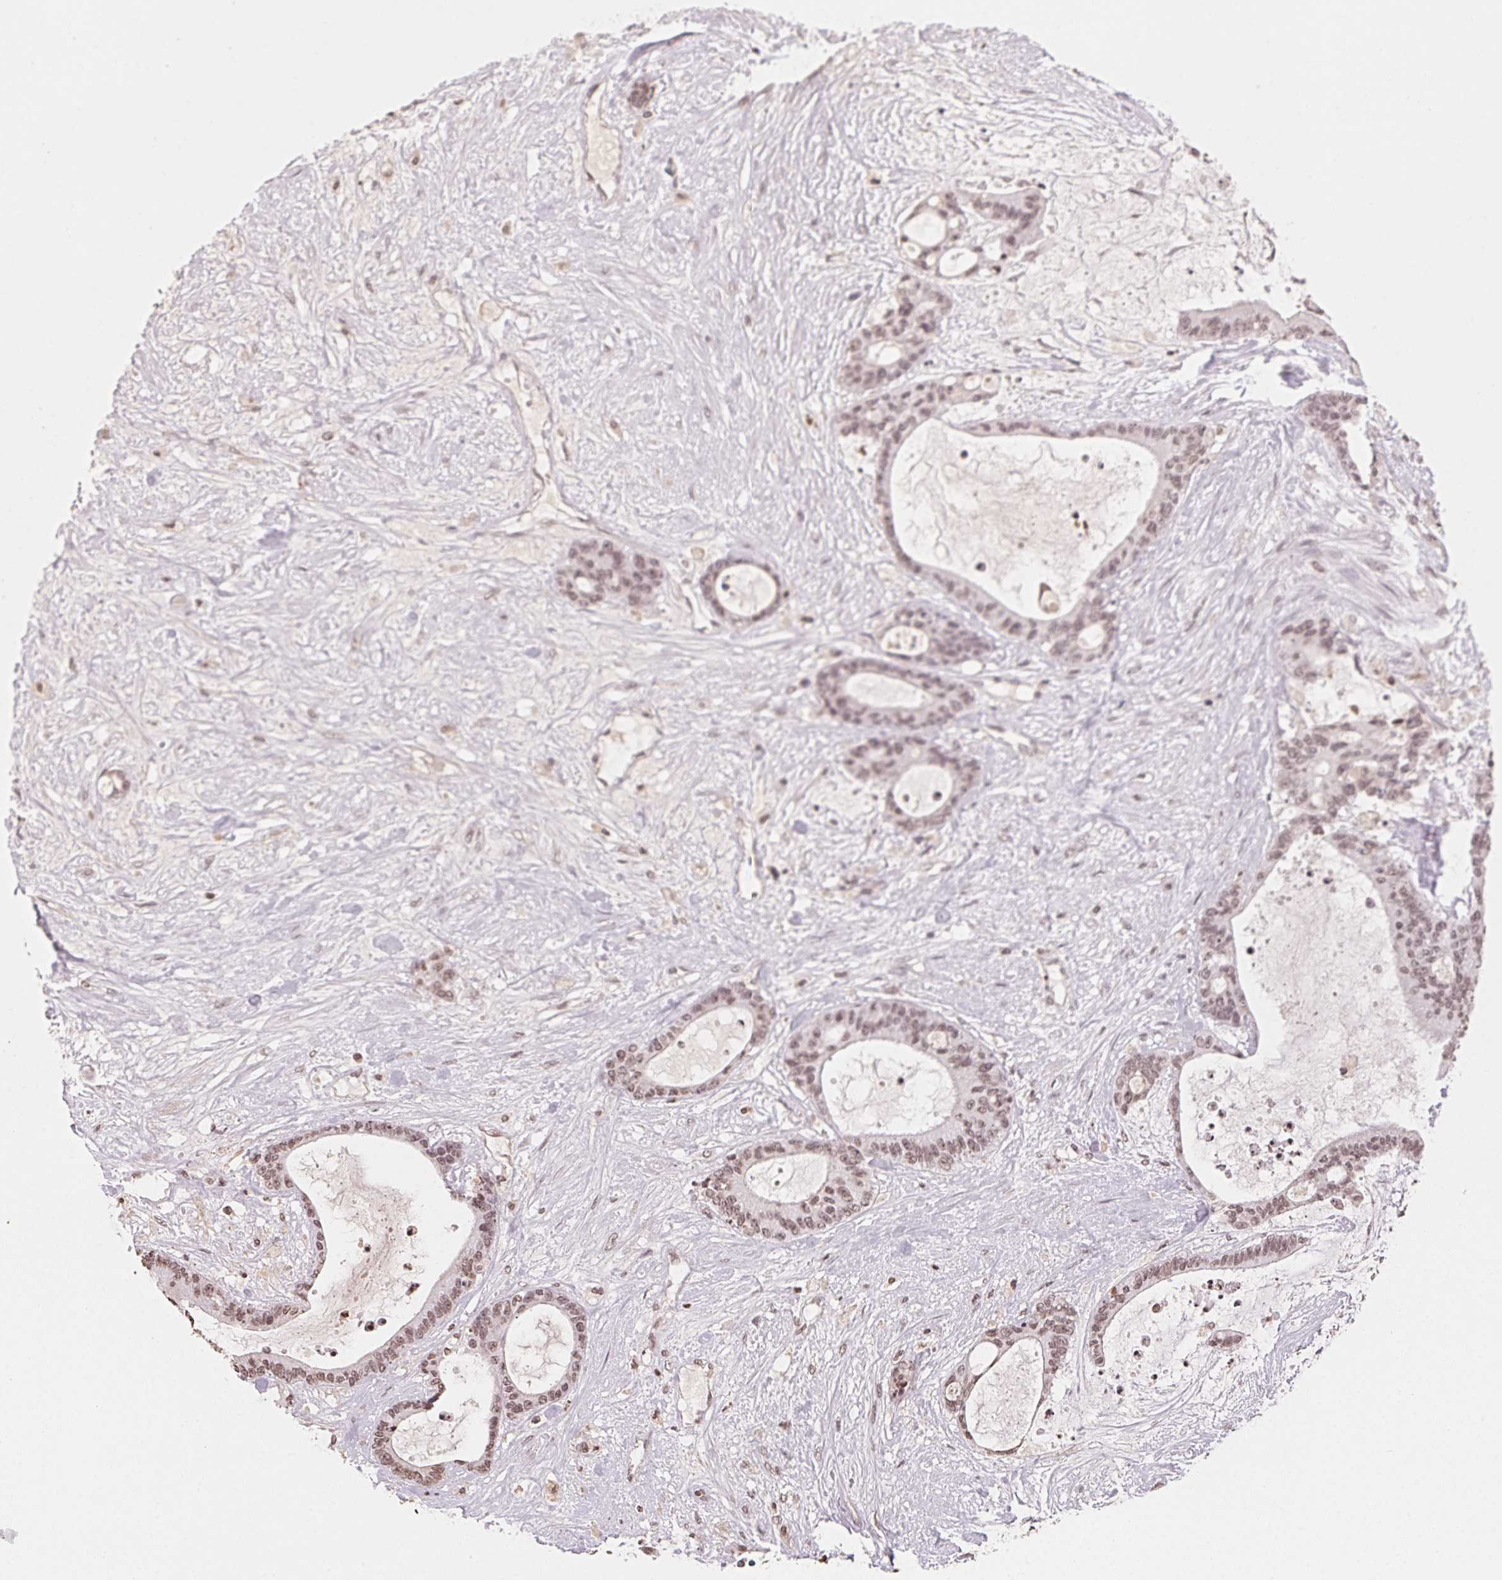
{"staining": {"intensity": "moderate", "quantity": ">75%", "location": "nuclear"}, "tissue": "liver cancer", "cell_type": "Tumor cells", "image_type": "cancer", "snomed": [{"axis": "morphology", "description": "Normal tissue, NOS"}, {"axis": "morphology", "description": "Cholangiocarcinoma"}, {"axis": "topography", "description": "Liver"}, {"axis": "topography", "description": "Peripheral nerve tissue"}], "caption": "The histopathology image displays immunohistochemical staining of liver cancer (cholangiocarcinoma). There is moderate nuclear staining is identified in approximately >75% of tumor cells.", "gene": "TBP", "patient": {"sex": "female", "age": 73}}